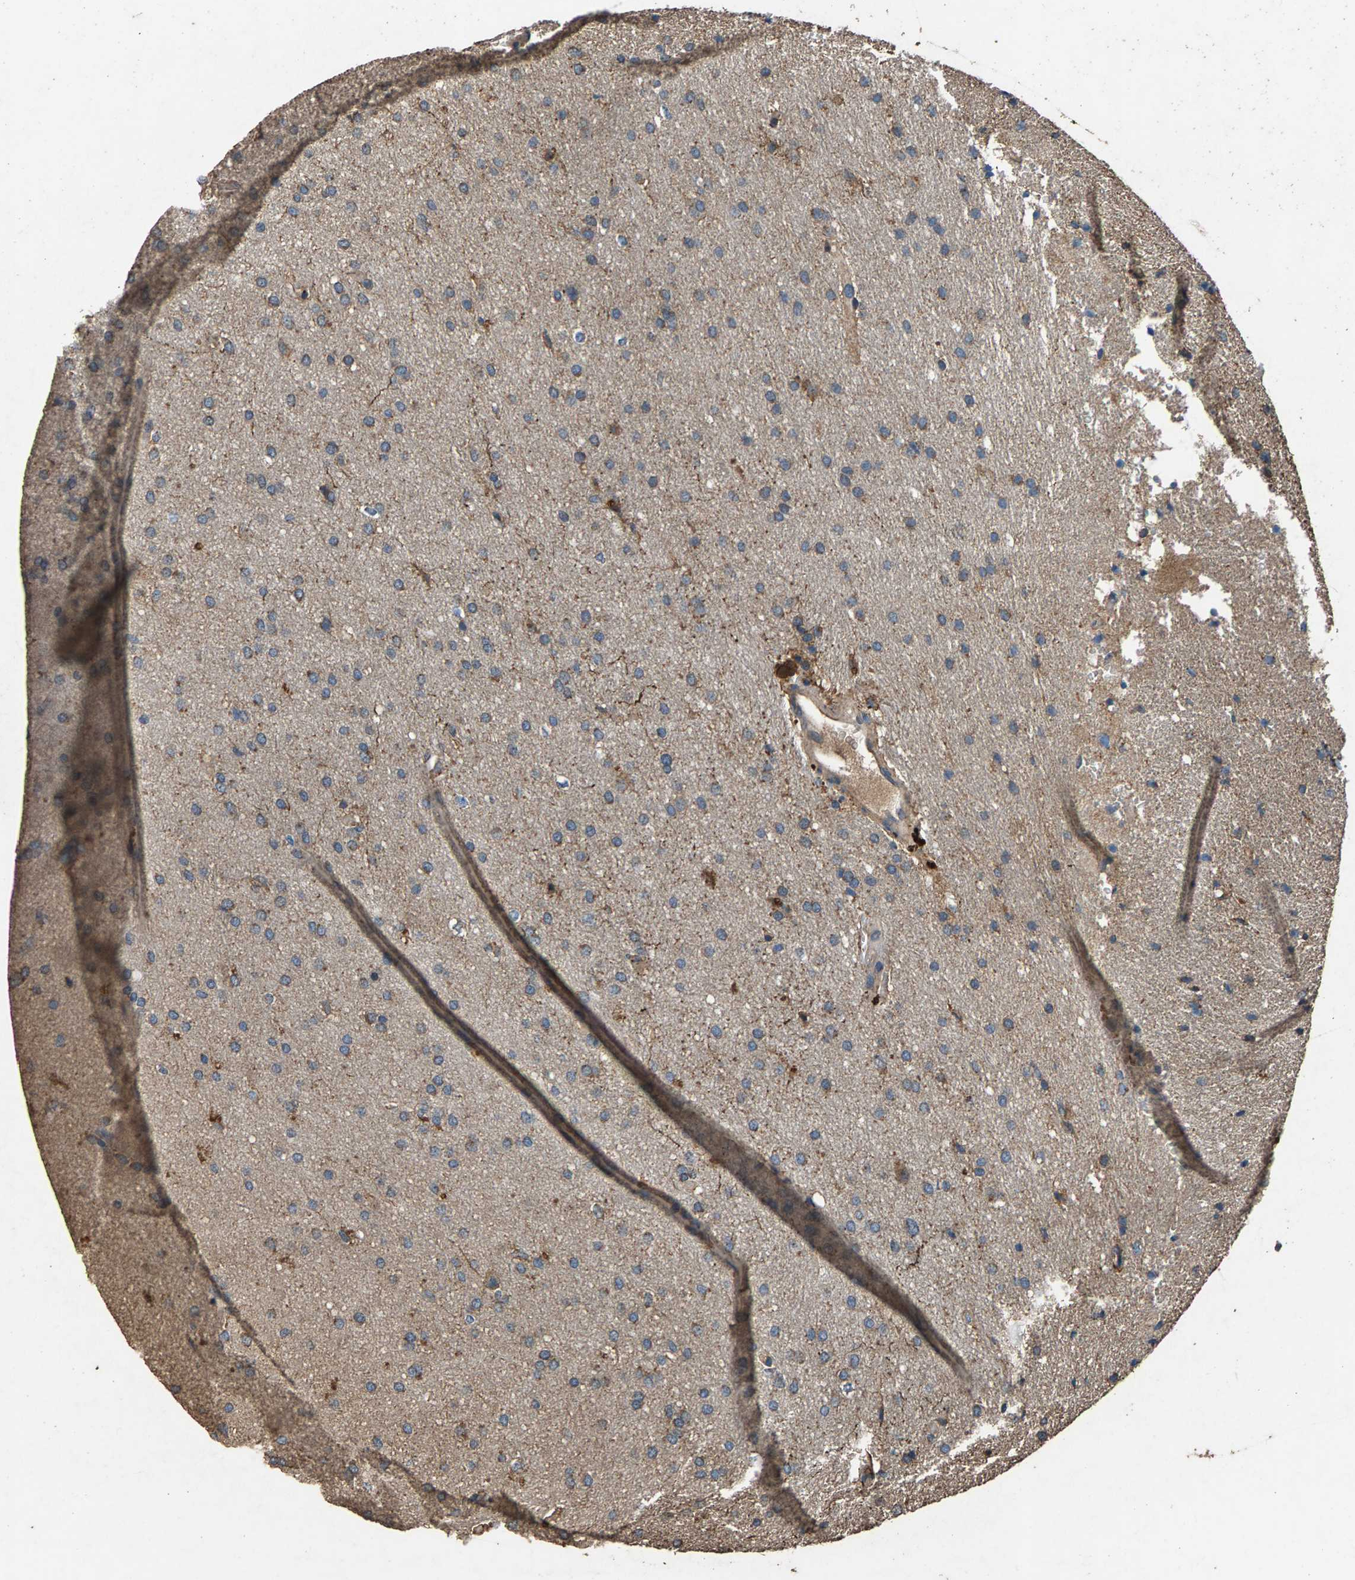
{"staining": {"intensity": "moderate", "quantity": "<25%", "location": "cytoplasmic/membranous"}, "tissue": "glioma", "cell_type": "Tumor cells", "image_type": "cancer", "snomed": [{"axis": "morphology", "description": "Glioma, malignant, Low grade"}, {"axis": "topography", "description": "Brain"}], "caption": "A low amount of moderate cytoplasmic/membranous staining is appreciated in approximately <25% of tumor cells in malignant glioma (low-grade) tissue.", "gene": "MRPL27", "patient": {"sex": "female", "age": 37}}